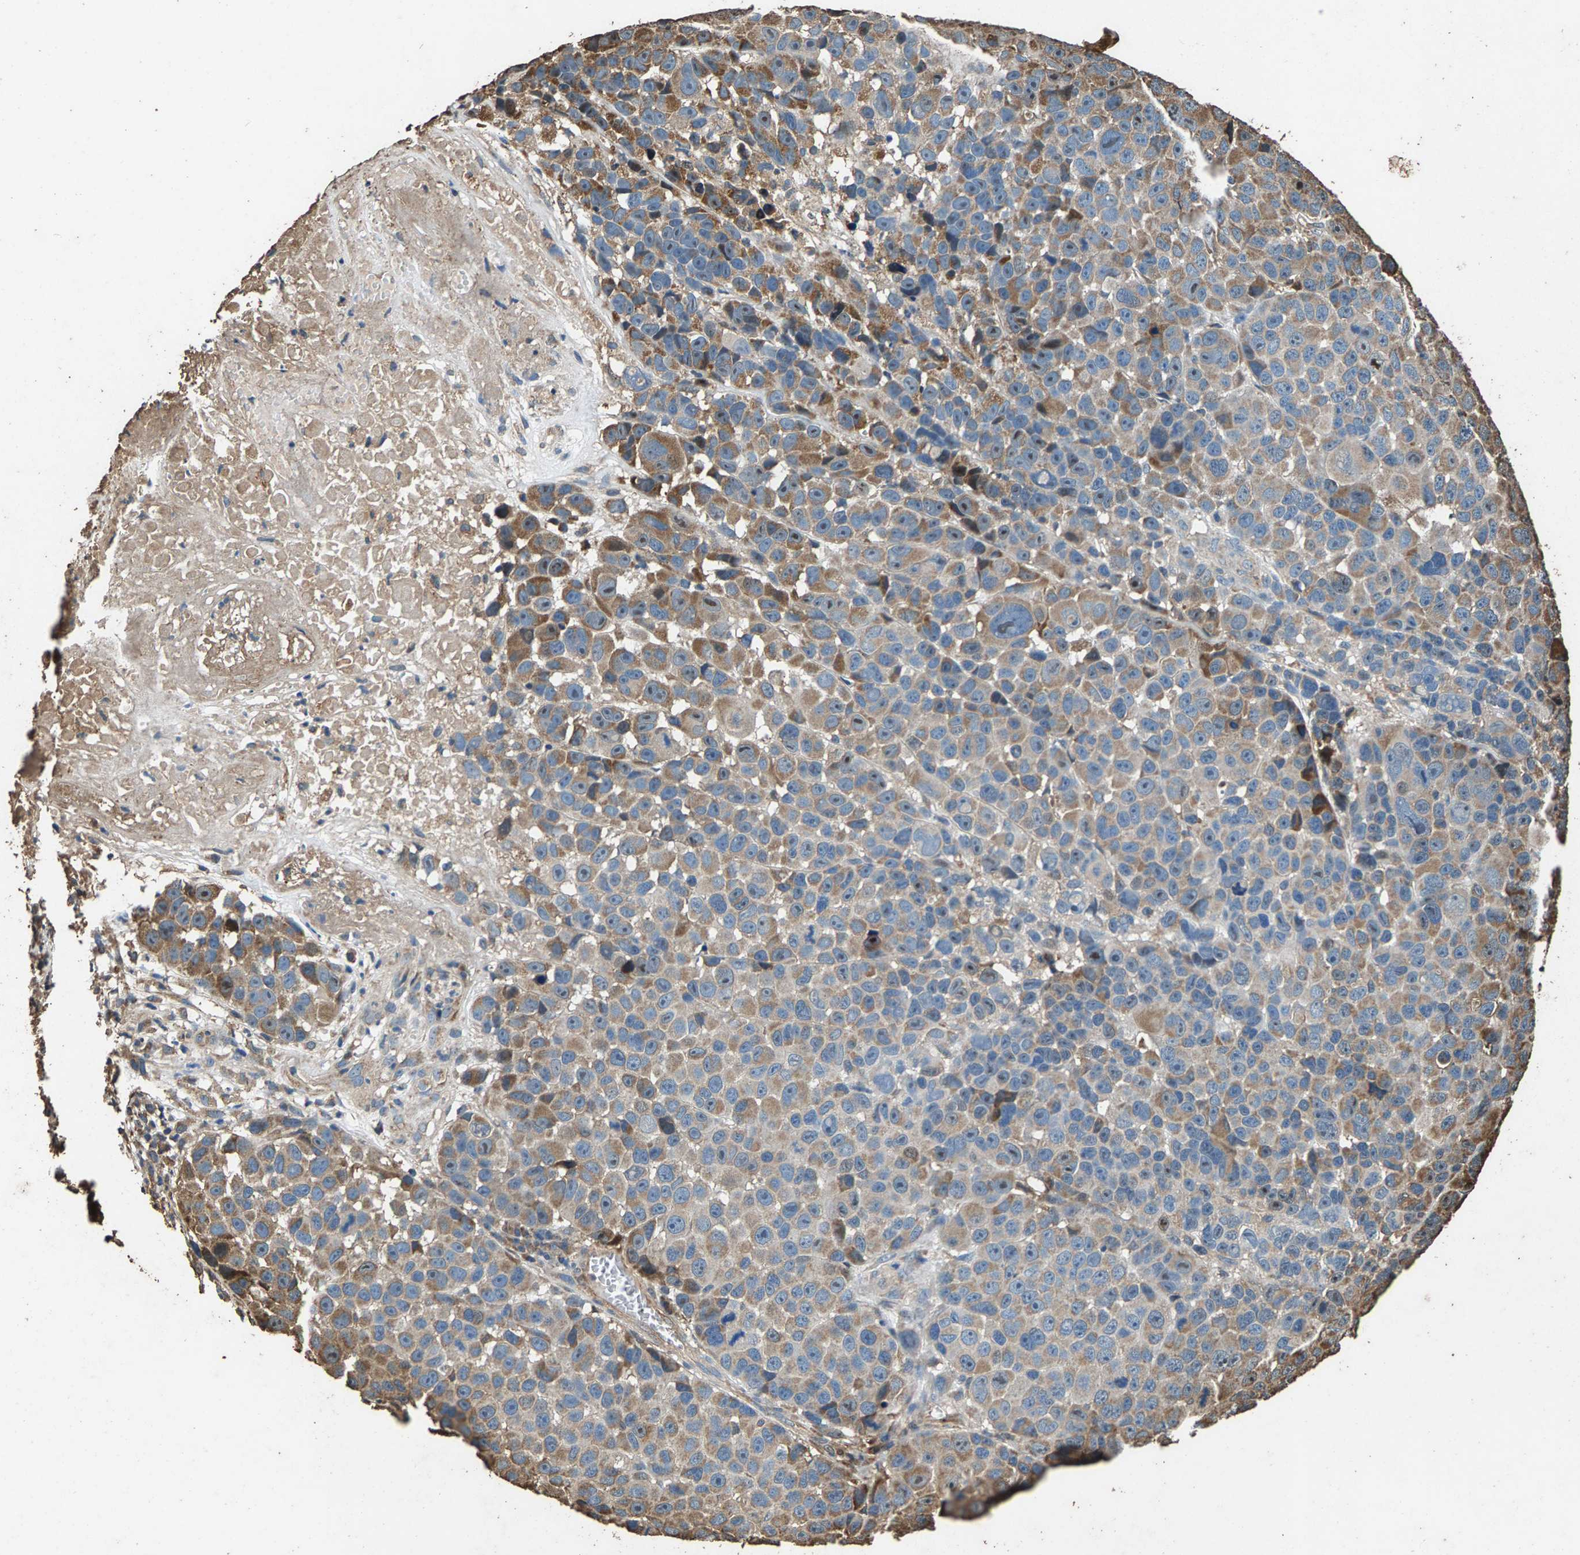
{"staining": {"intensity": "moderate", "quantity": "25%-75%", "location": "cytoplasmic/membranous"}, "tissue": "melanoma", "cell_type": "Tumor cells", "image_type": "cancer", "snomed": [{"axis": "morphology", "description": "Malignant melanoma, NOS"}, {"axis": "topography", "description": "Skin"}], "caption": "Malignant melanoma was stained to show a protein in brown. There is medium levels of moderate cytoplasmic/membranous expression in approximately 25%-75% of tumor cells.", "gene": "MRPL27", "patient": {"sex": "male", "age": 53}}